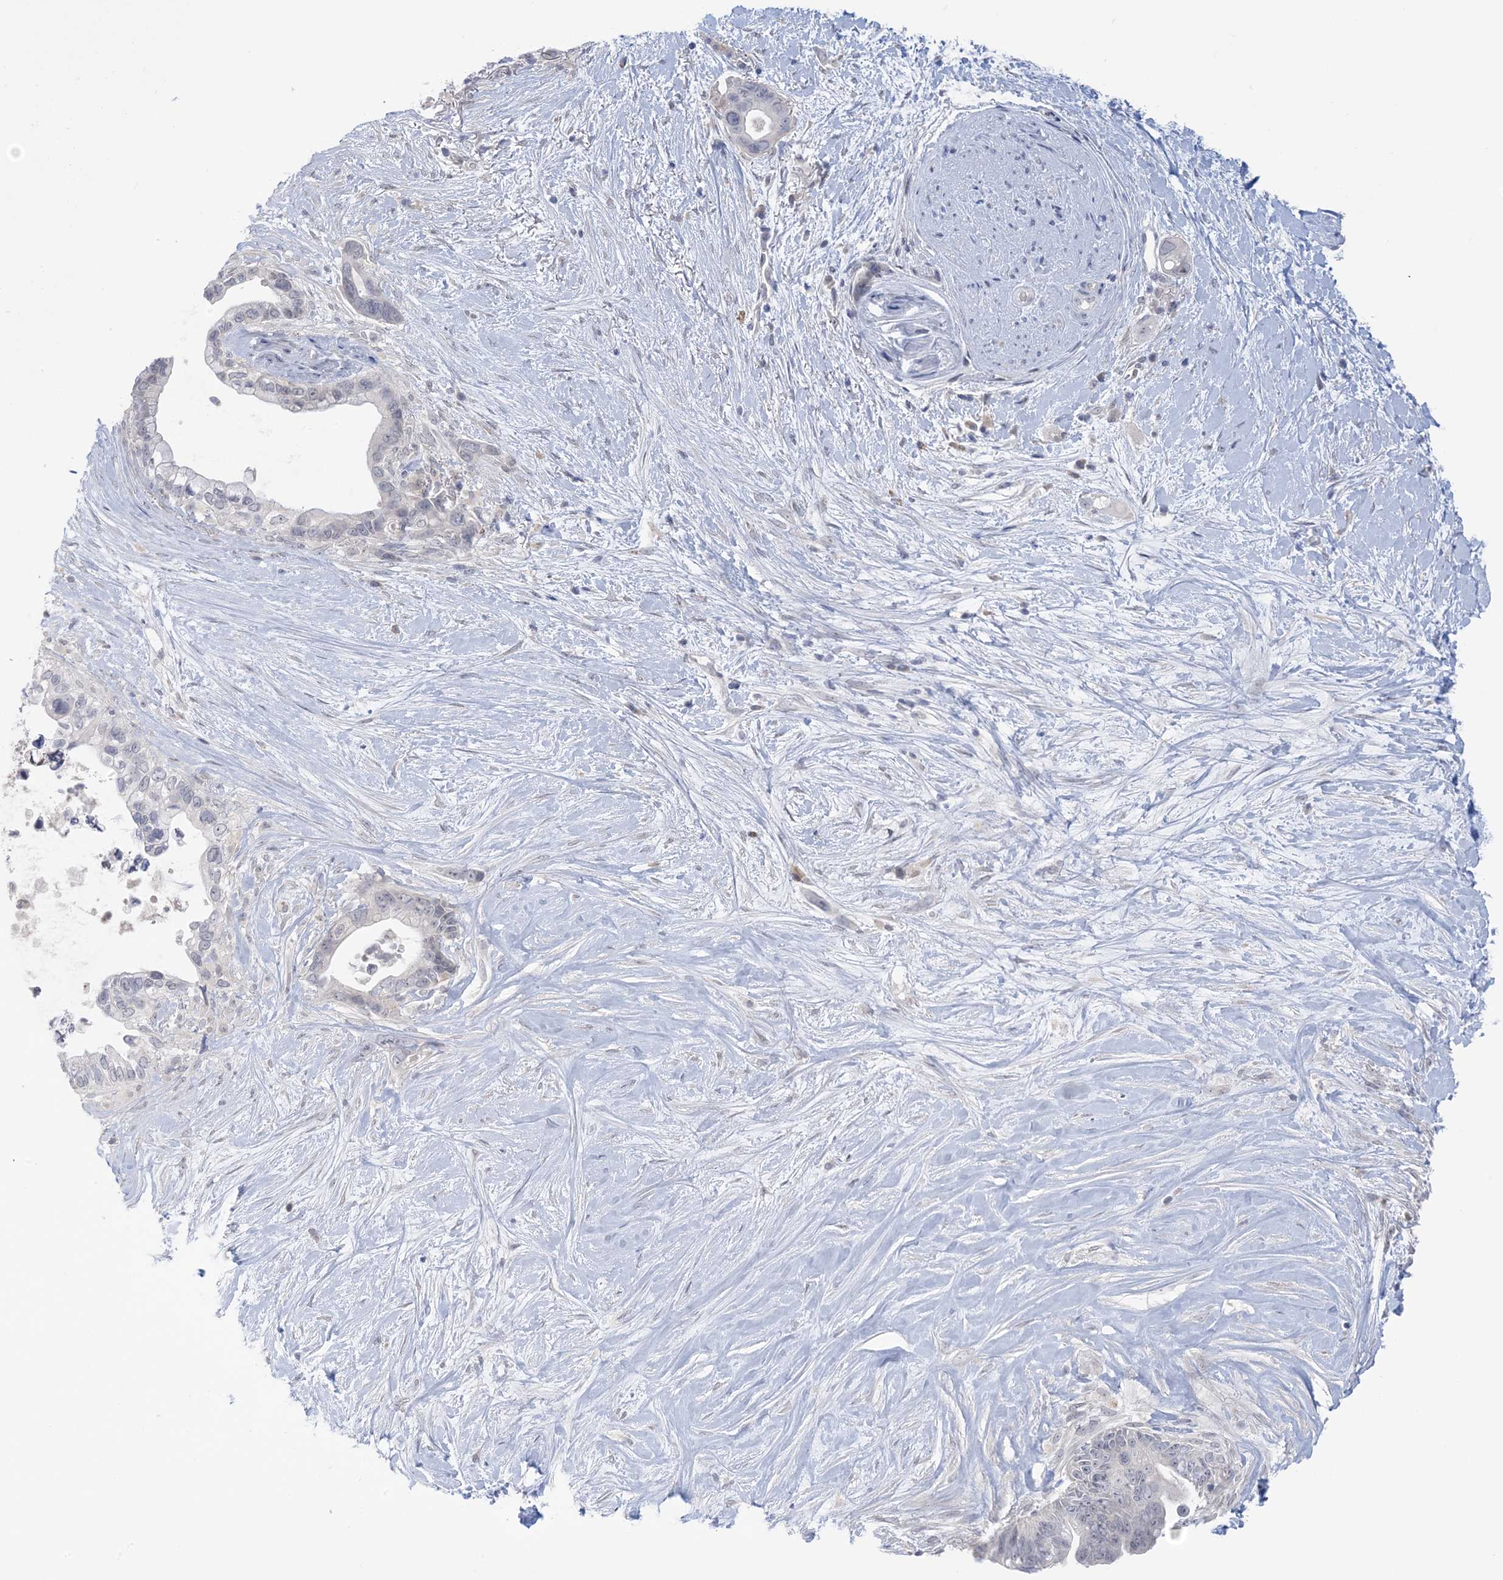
{"staining": {"intensity": "negative", "quantity": "none", "location": "none"}, "tissue": "pancreatic cancer", "cell_type": "Tumor cells", "image_type": "cancer", "snomed": [{"axis": "morphology", "description": "Adenocarcinoma, NOS"}, {"axis": "topography", "description": "Pancreas"}], "caption": "A micrograph of pancreatic cancer (adenocarcinoma) stained for a protein exhibits no brown staining in tumor cells.", "gene": "TTYH1", "patient": {"sex": "female", "age": 72}}